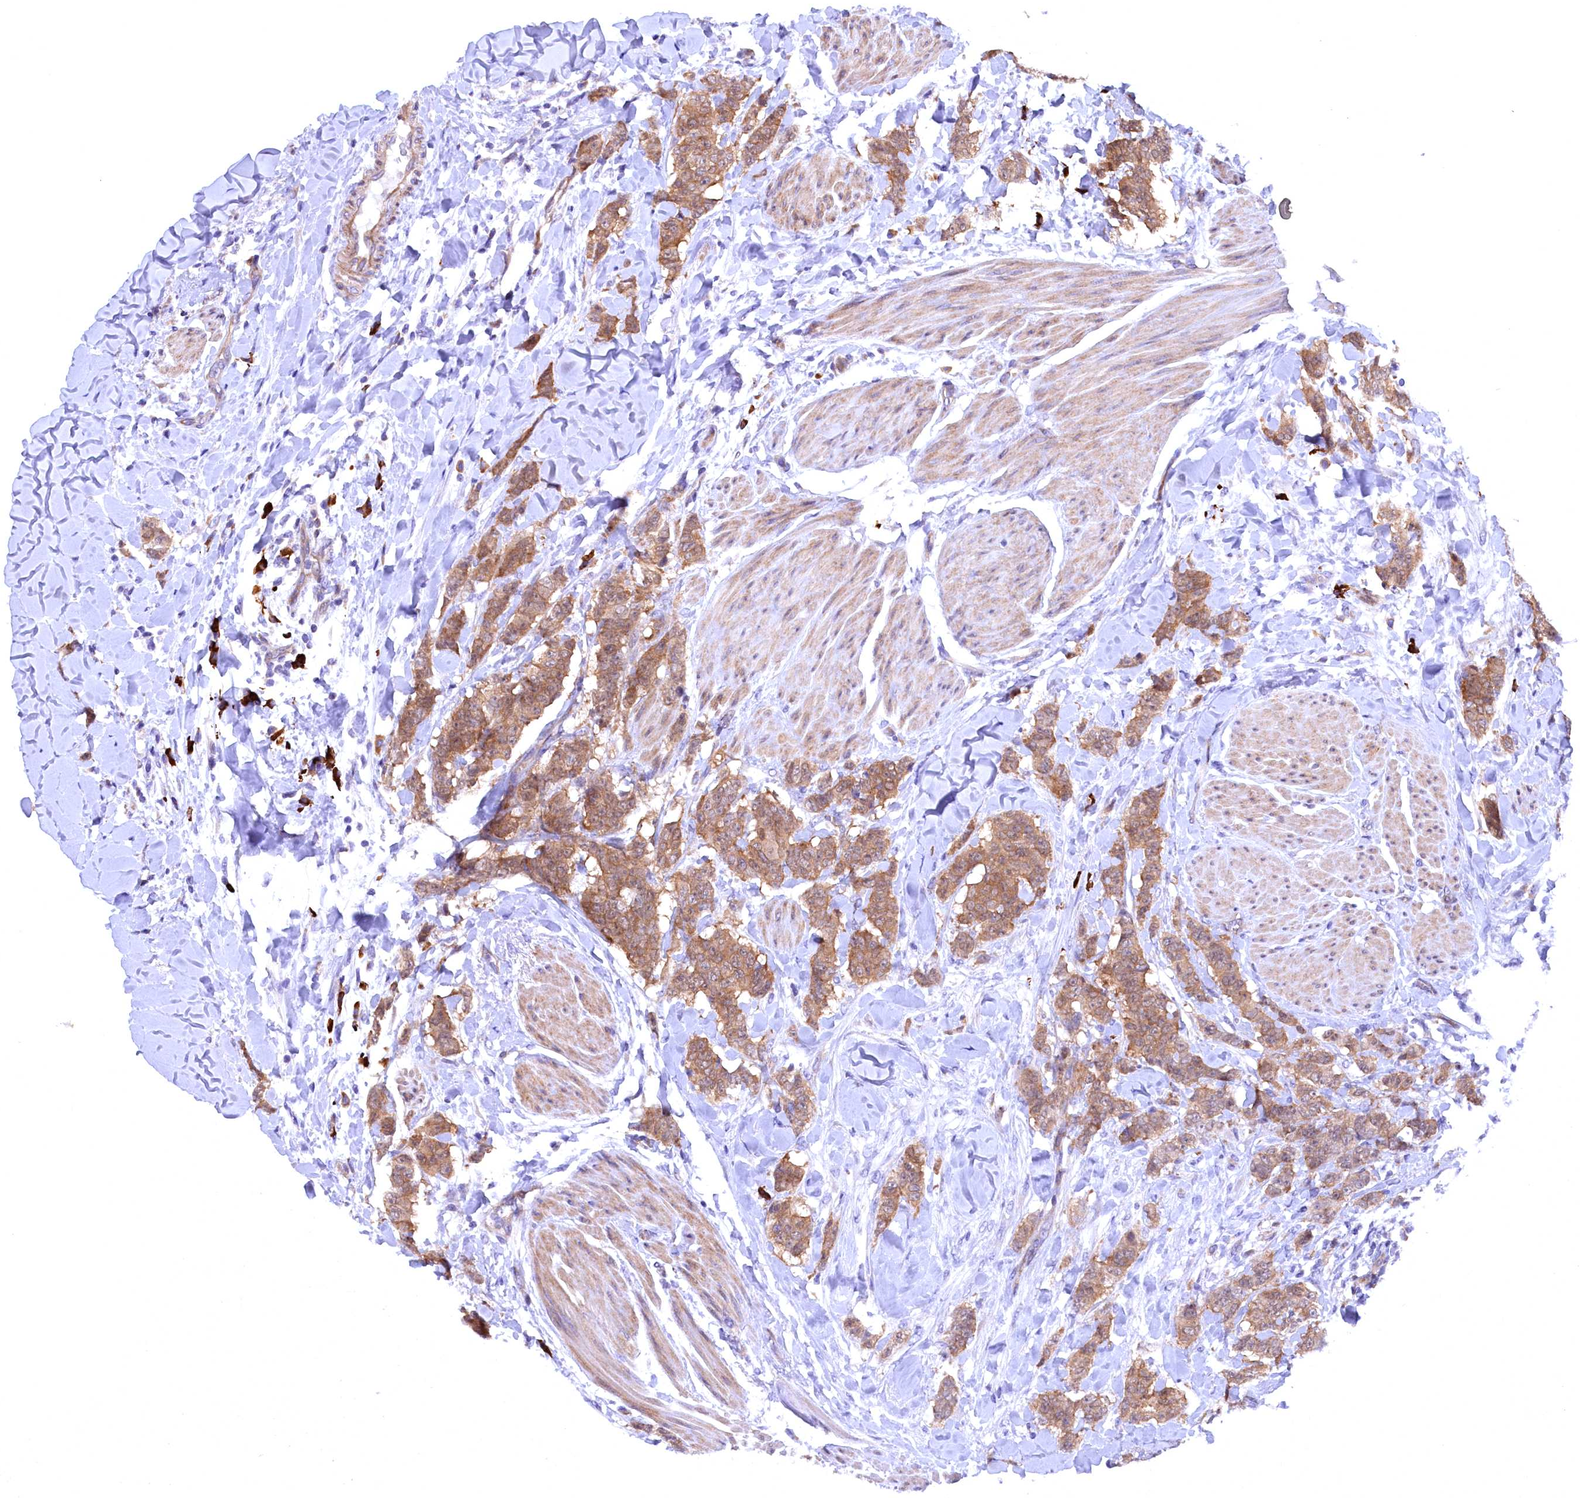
{"staining": {"intensity": "moderate", "quantity": ">75%", "location": "cytoplasmic/membranous"}, "tissue": "breast cancer", "cell_type": "Tumor cells", "image_type": "cancer", "snomed": [{"axis": "morphology", "description": "Duct carcinoma"}, {"axis": "topography", "description": "Breast"}], "caption": "Infiltrating ductal carcinoma (breast) tissue exhibits moderate cytoplasmic/membranous staining in about >75% of tumor cells, visualized by immunohistochemistry.", "gene": "JPT2", "patient": {"sex": "female", "age": 40}}